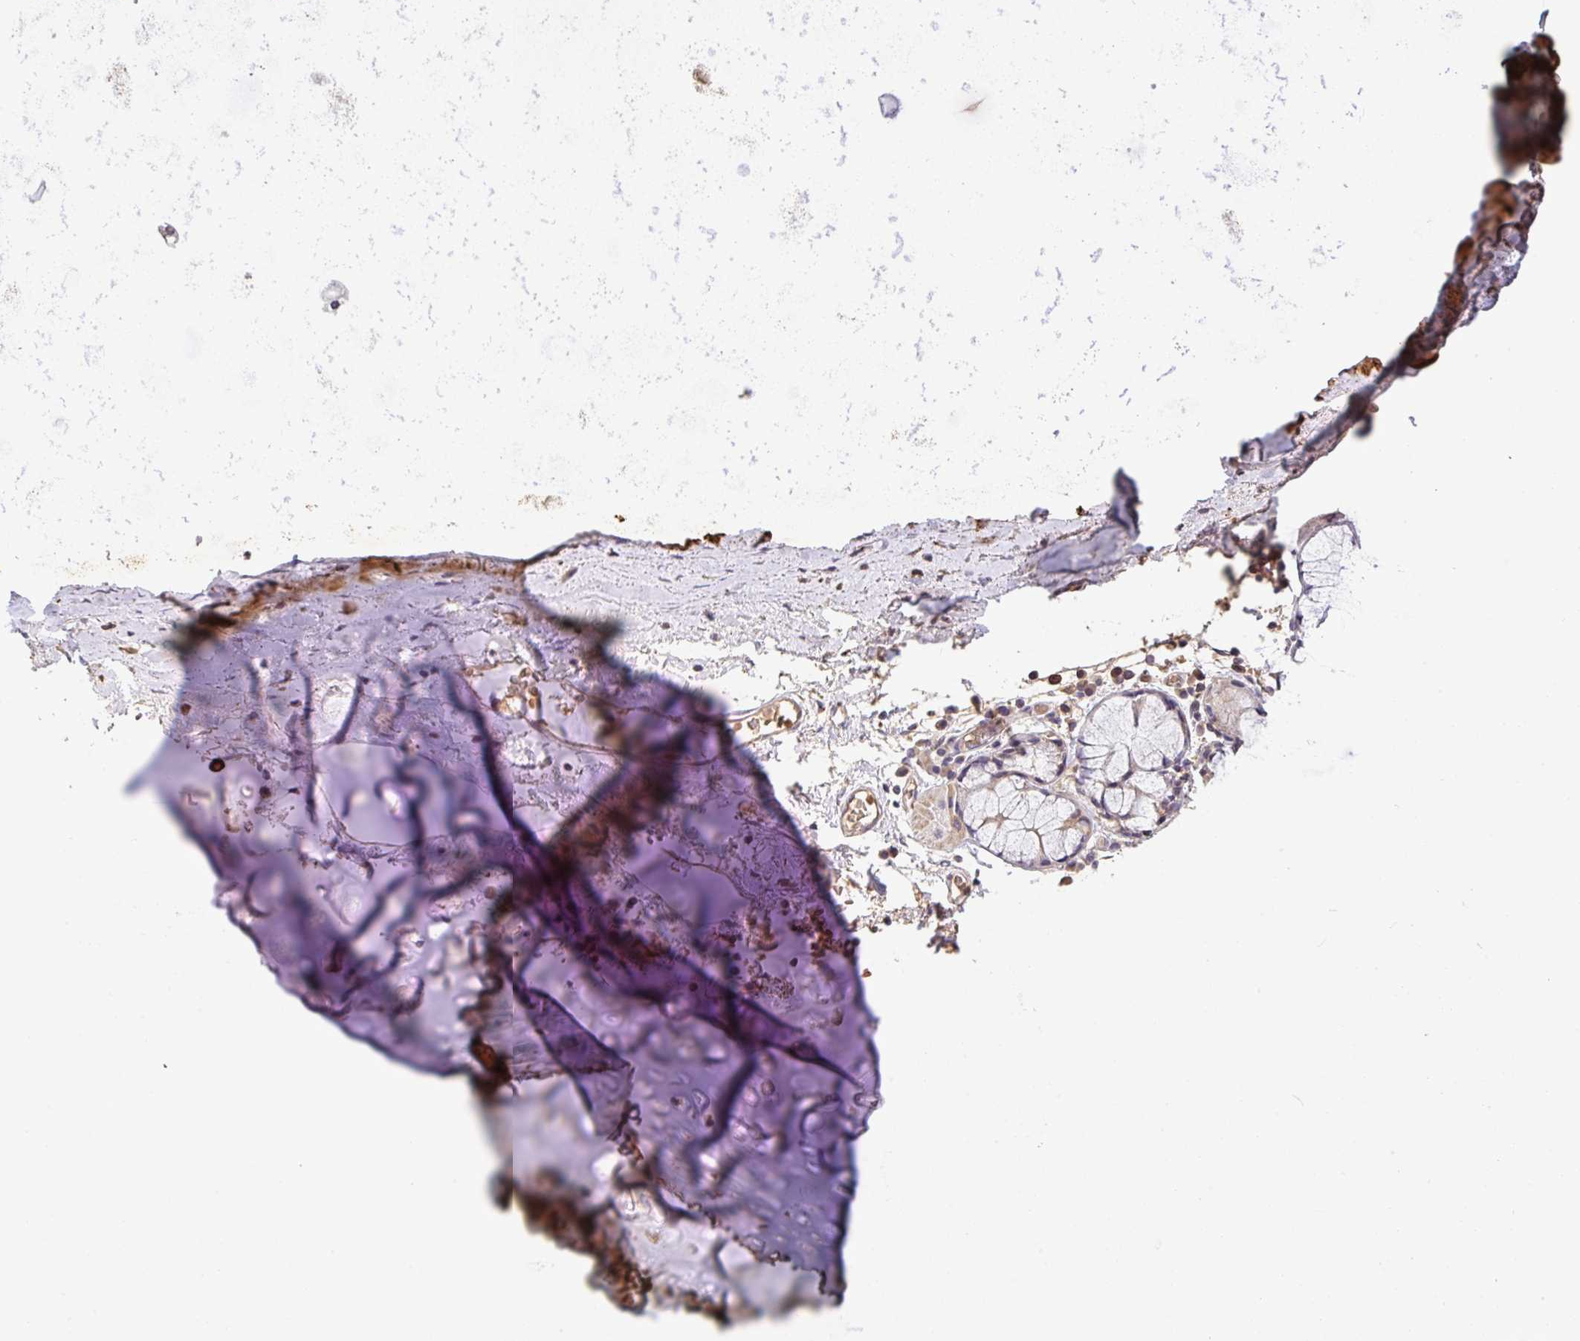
{"staining": {"intensity": "negative", "quantity": "none", "location": "none"}, "tissue": "soft tissue", "cell_type": "Chondrocytes", "image_type": "normal", "snomed": [{"axis": "morphology", "description": "Normal tissue, NOS"}, {"axis": "morphology", "description": "Degeneration, NOS"}, {"axis": "topography", "description": "Cartilage tissue"}, {"axis": "topography", "description": "Lung"}], "caption": "Photomicrograph shows no significant protein positivity in chondrocytes of normal soft tissue.", "gene": "C1QTNF9B", "patient": {"sex": "female", "age": 61}}